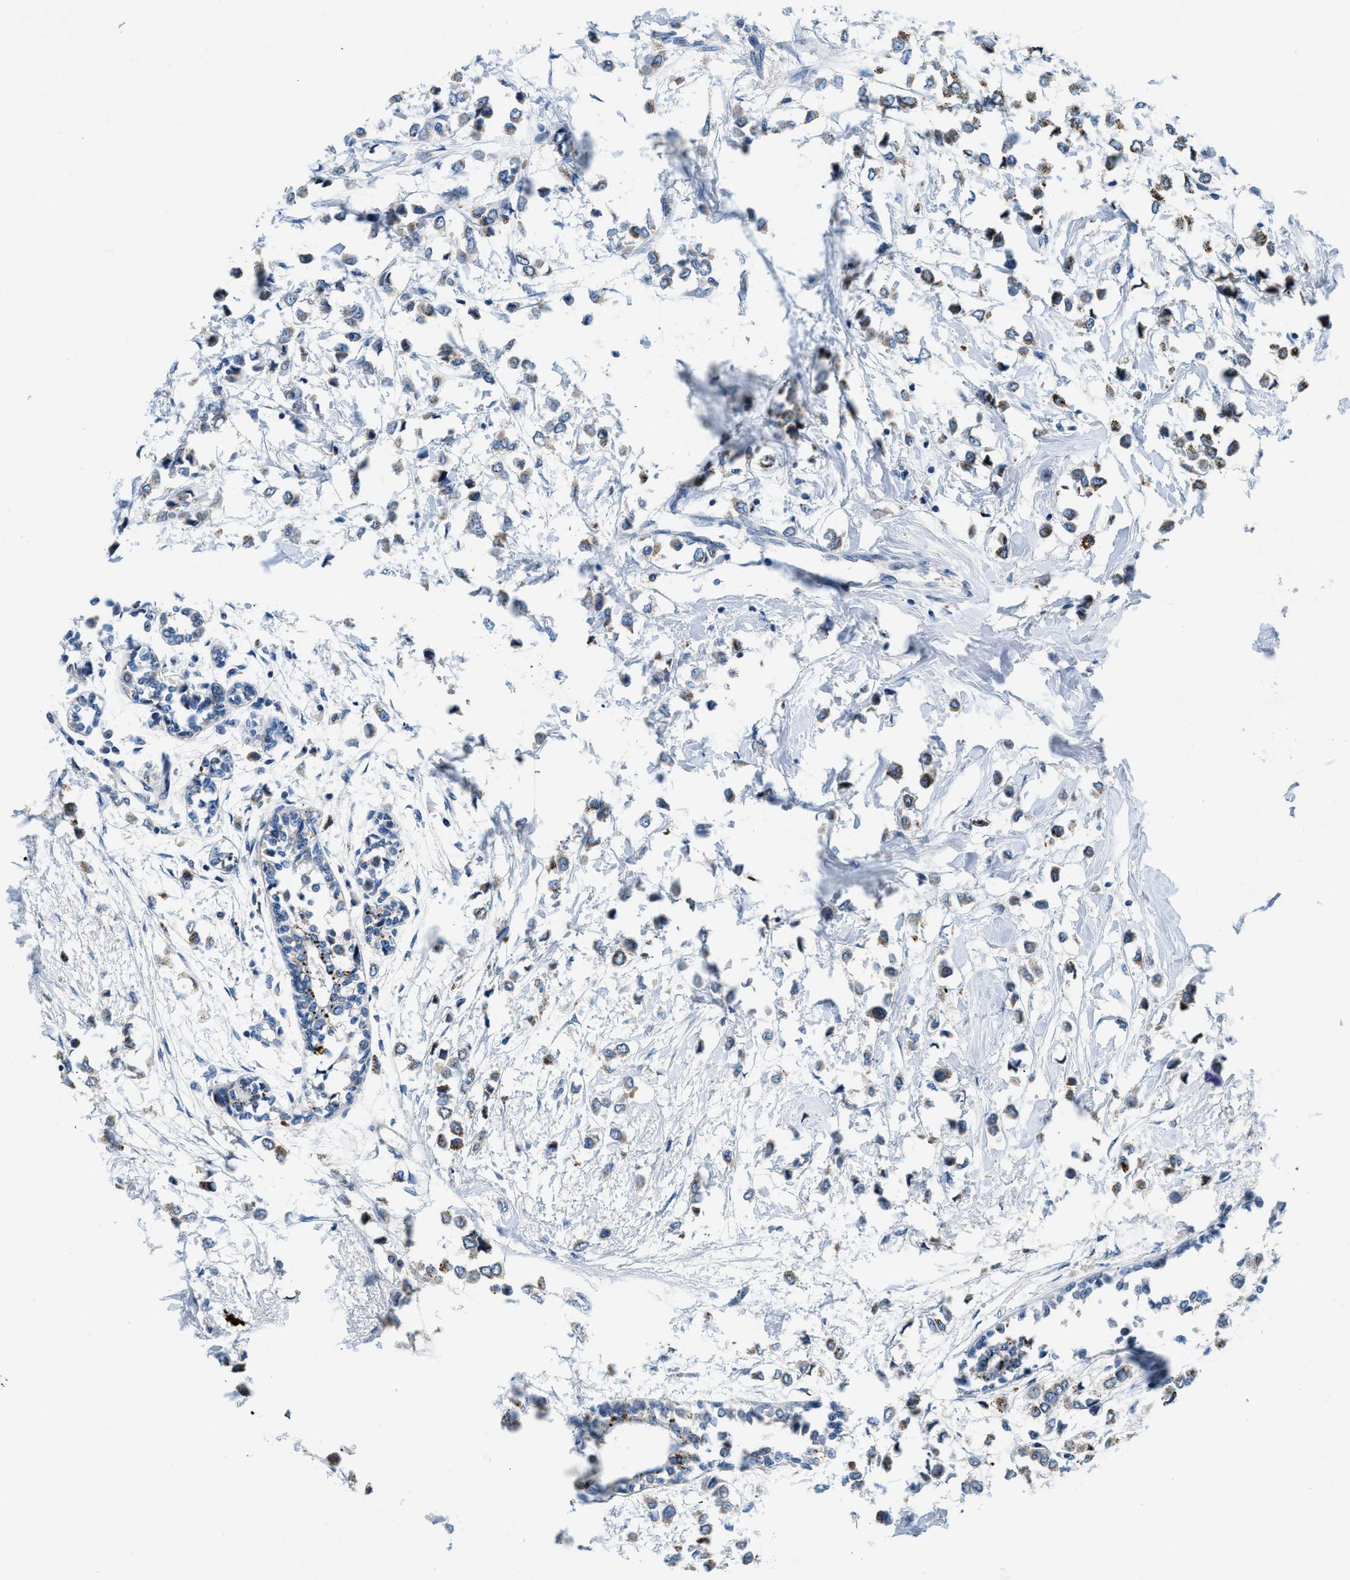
{"staining": {"intensity": "moderate", "quantity": "25%-75%", "location": "cytoplasmic/membranous"}, "tissue": "breast cancer", "cell_type": "Tumor cells", "image_type": "cancer", "snomed": [{"axis": "morphology", "description": "Lobular carcinoma"}, {"axis": "topography", "description": "Breast"}], "caption": "DAB (3,3'-diaminobenzidine) immunohistochemical staining of breast cancer displays moderate cytoplasmic/membranous protein staining in approximately 25%-75% of tumor cells. Immunohistochemistry (ihc) stains the protein in brown and the nuclei are stained blue.", "gene": "ADGRE3", "patient": {"sex": "female", "age": 51}}